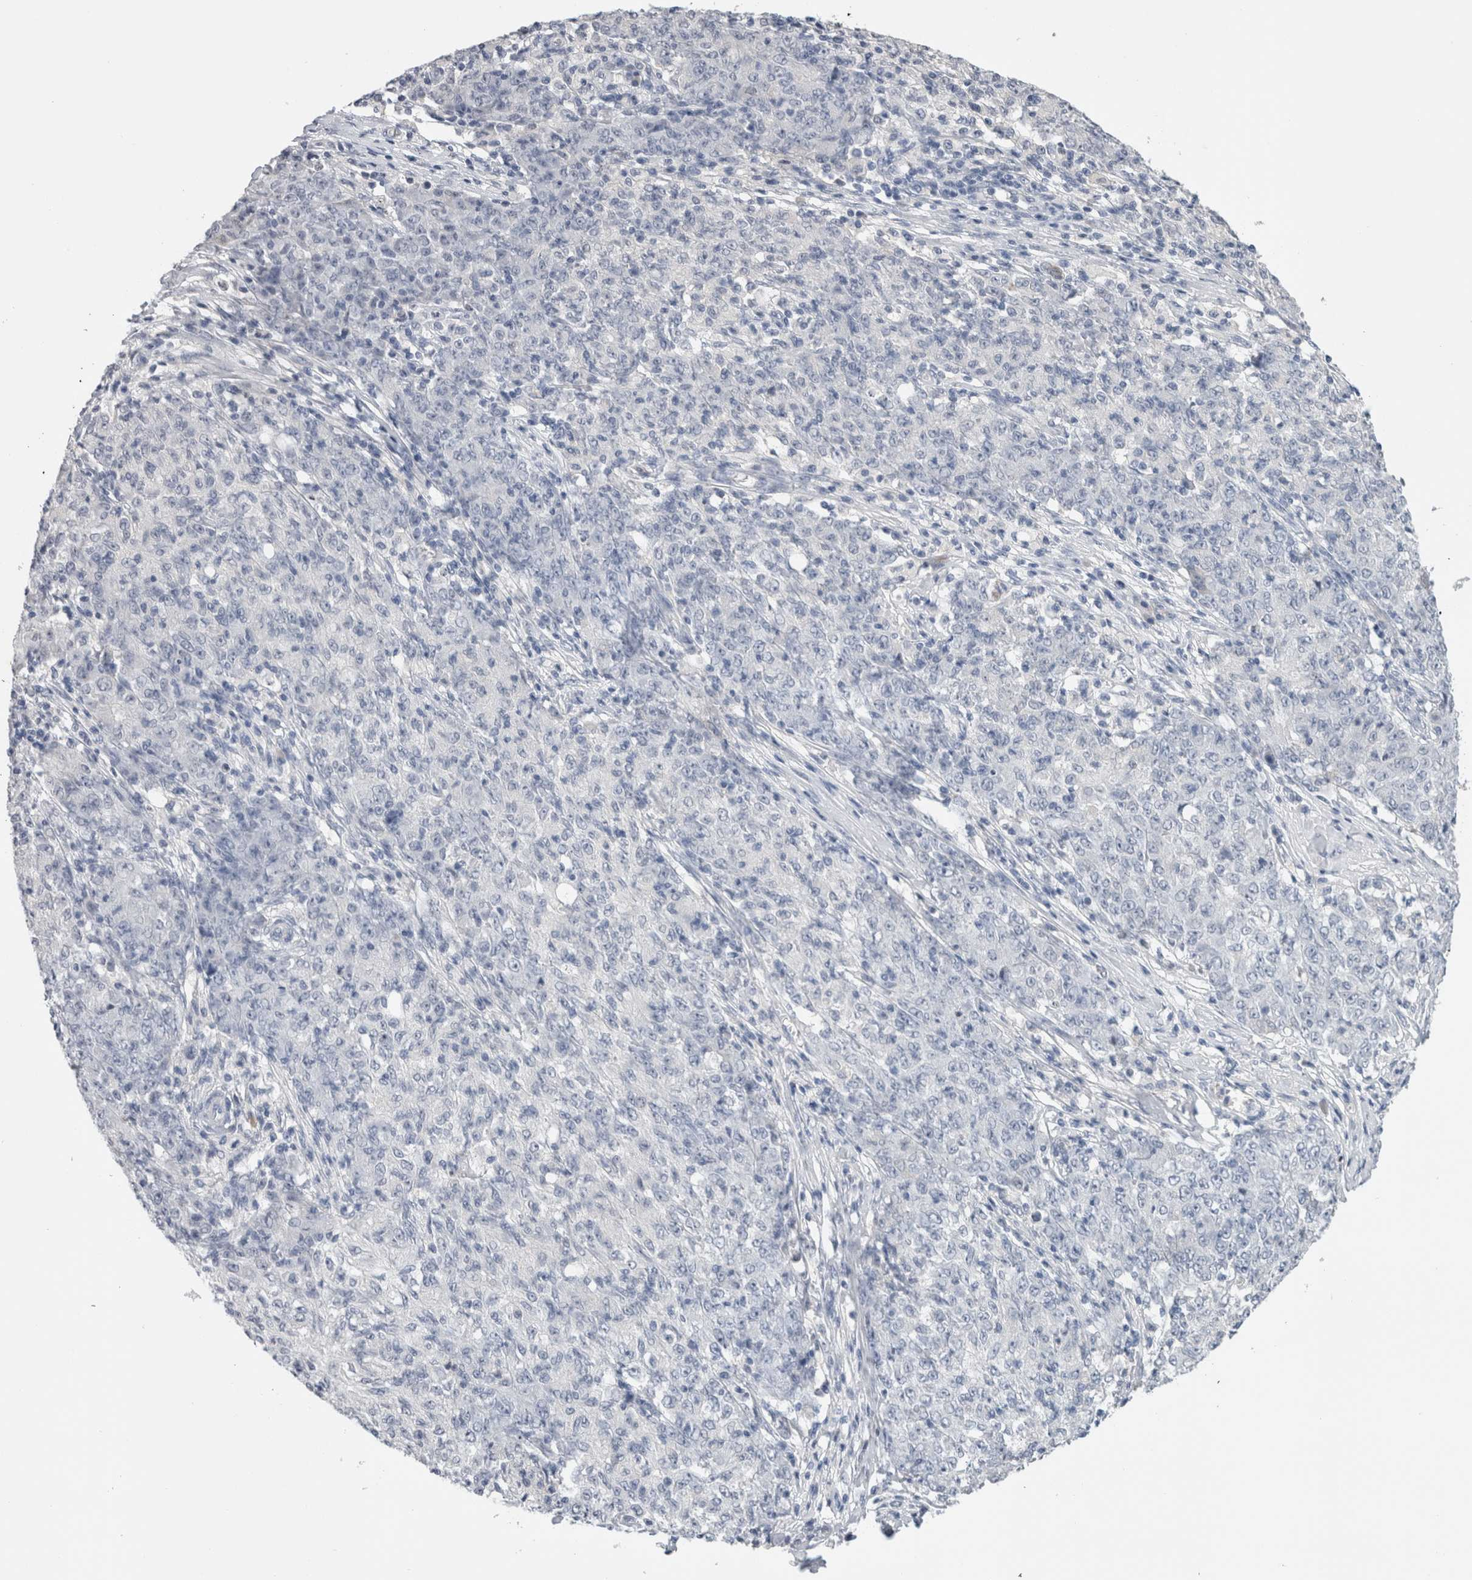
{"staining": {"intensity": "negative", "quantity": "none", "location": "none"}, "tissue": "ovarian cancer", "cell_type": "Tumor cells", "image_type": "cancer", "snomed": [{"axis": "morphology", "description": "Carcinoma, endometroid"}, {"axis": "topography", "description": "Ovary"}], "caption": "Immunohistochemical staining of human endometroid carcinoma (ovarian) exhibits no significant expression in tumor cells.", "gene": "FABP4", "patient": {"sex": "female", "age": 42}}